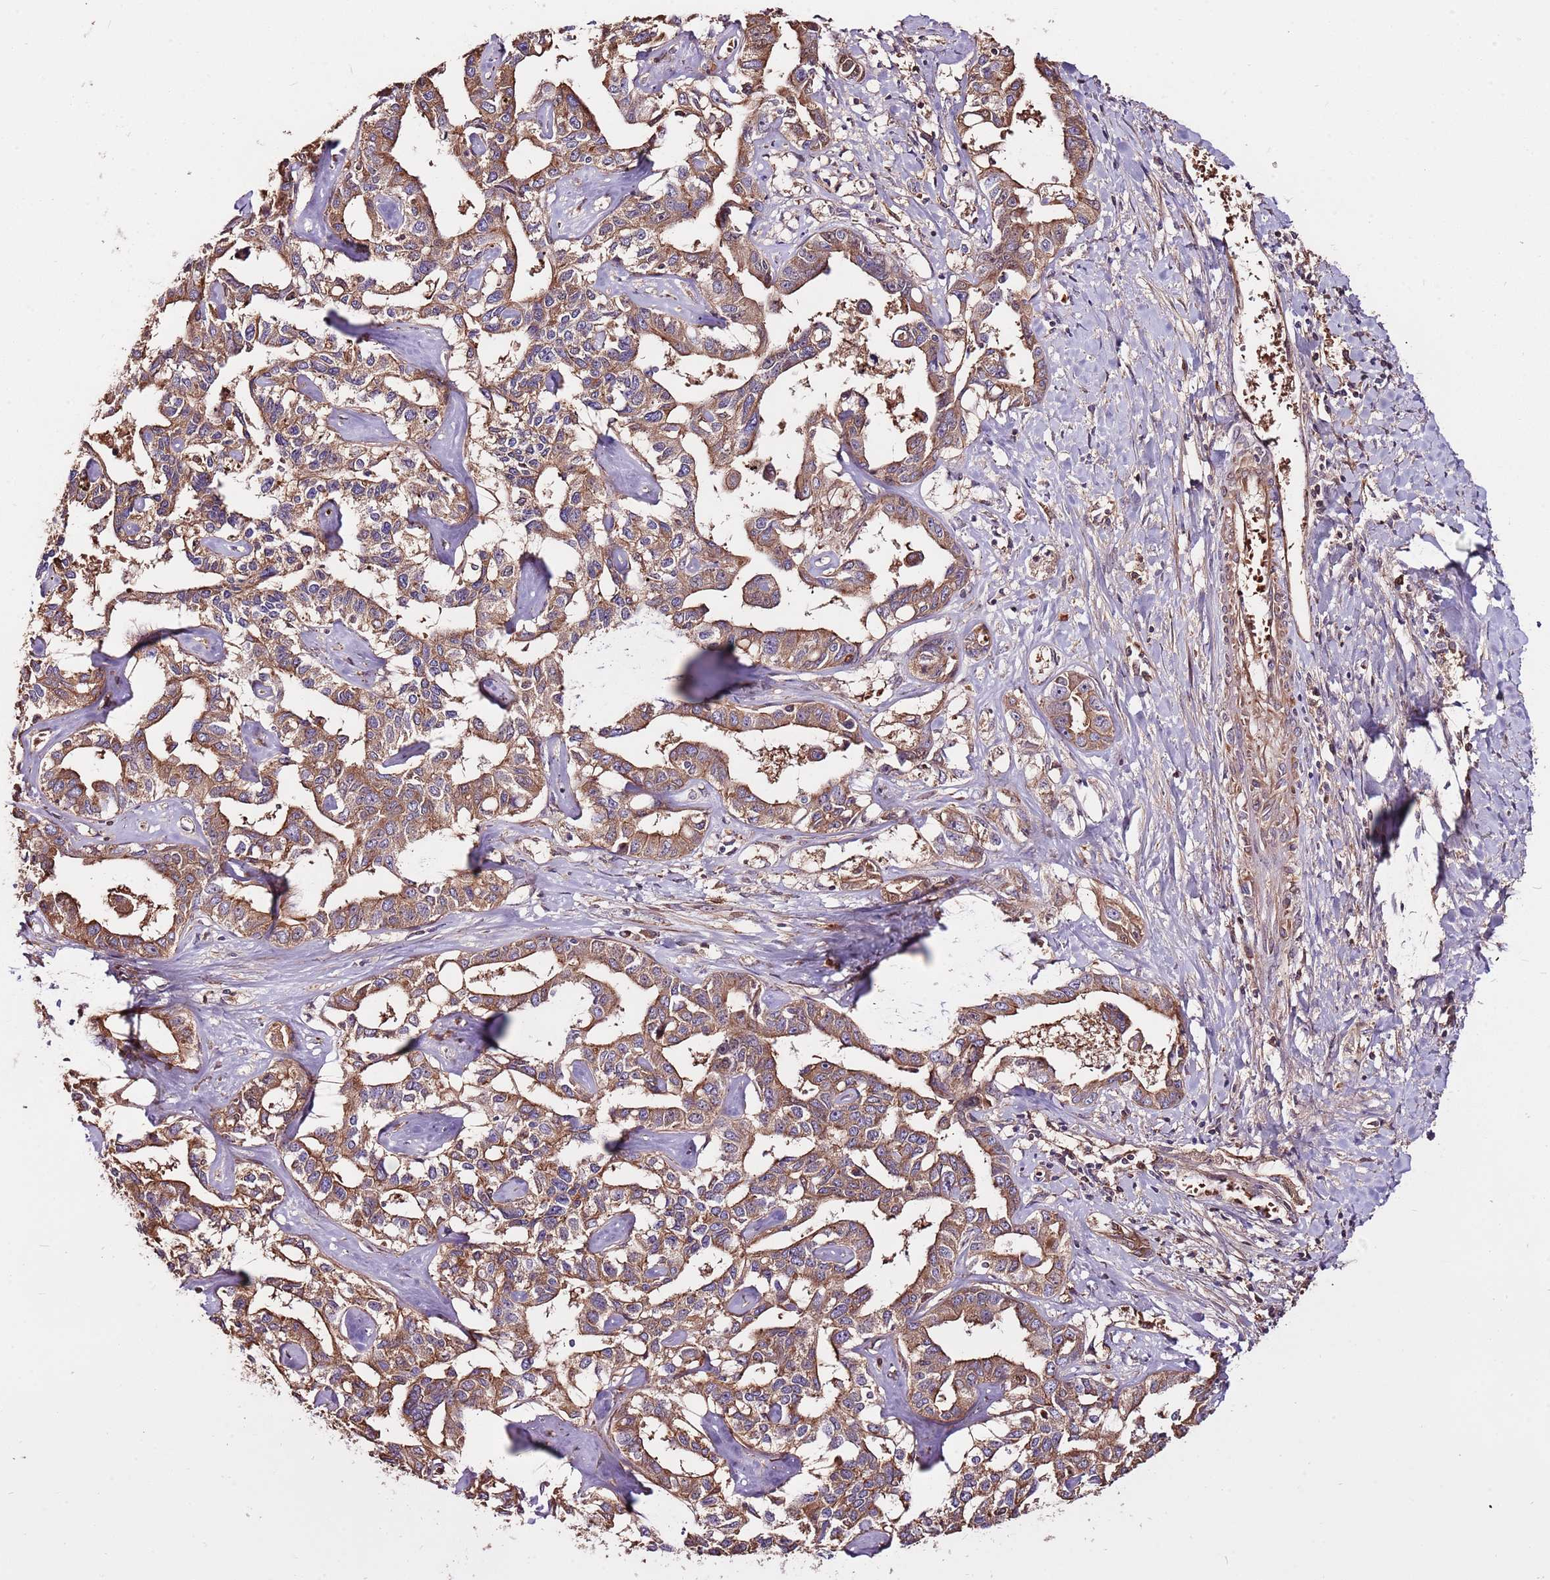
{"staining": {"intensity": "moderate", "quantity": ">75%", "location": "cytoplasmic/membranous,nuclear"}, "tissue": "liver cancer", "cell_type": "Tumor cells", "image_type": "cancer", "snomed": [{"axis": "morphology", "description": "Cholangiocarcinoma"}, {"axis": "topography", "description": "Liver"}], "caption": "IHC staining of cholangiocarcinoma (liver), which demonstrates medium levels of moderate cytoplasmic/membranous and nuclear positivity in approximately >75% of tumor cells indicating moderate cytoplasmic/membranous and nuclear protein expression. The staining was performed using DAB (brown) for protein detection and nuclei were counterstained in hematoxylin (blue).", "gene": "DENR", "patient": {"sex": "male", "age": 59}}